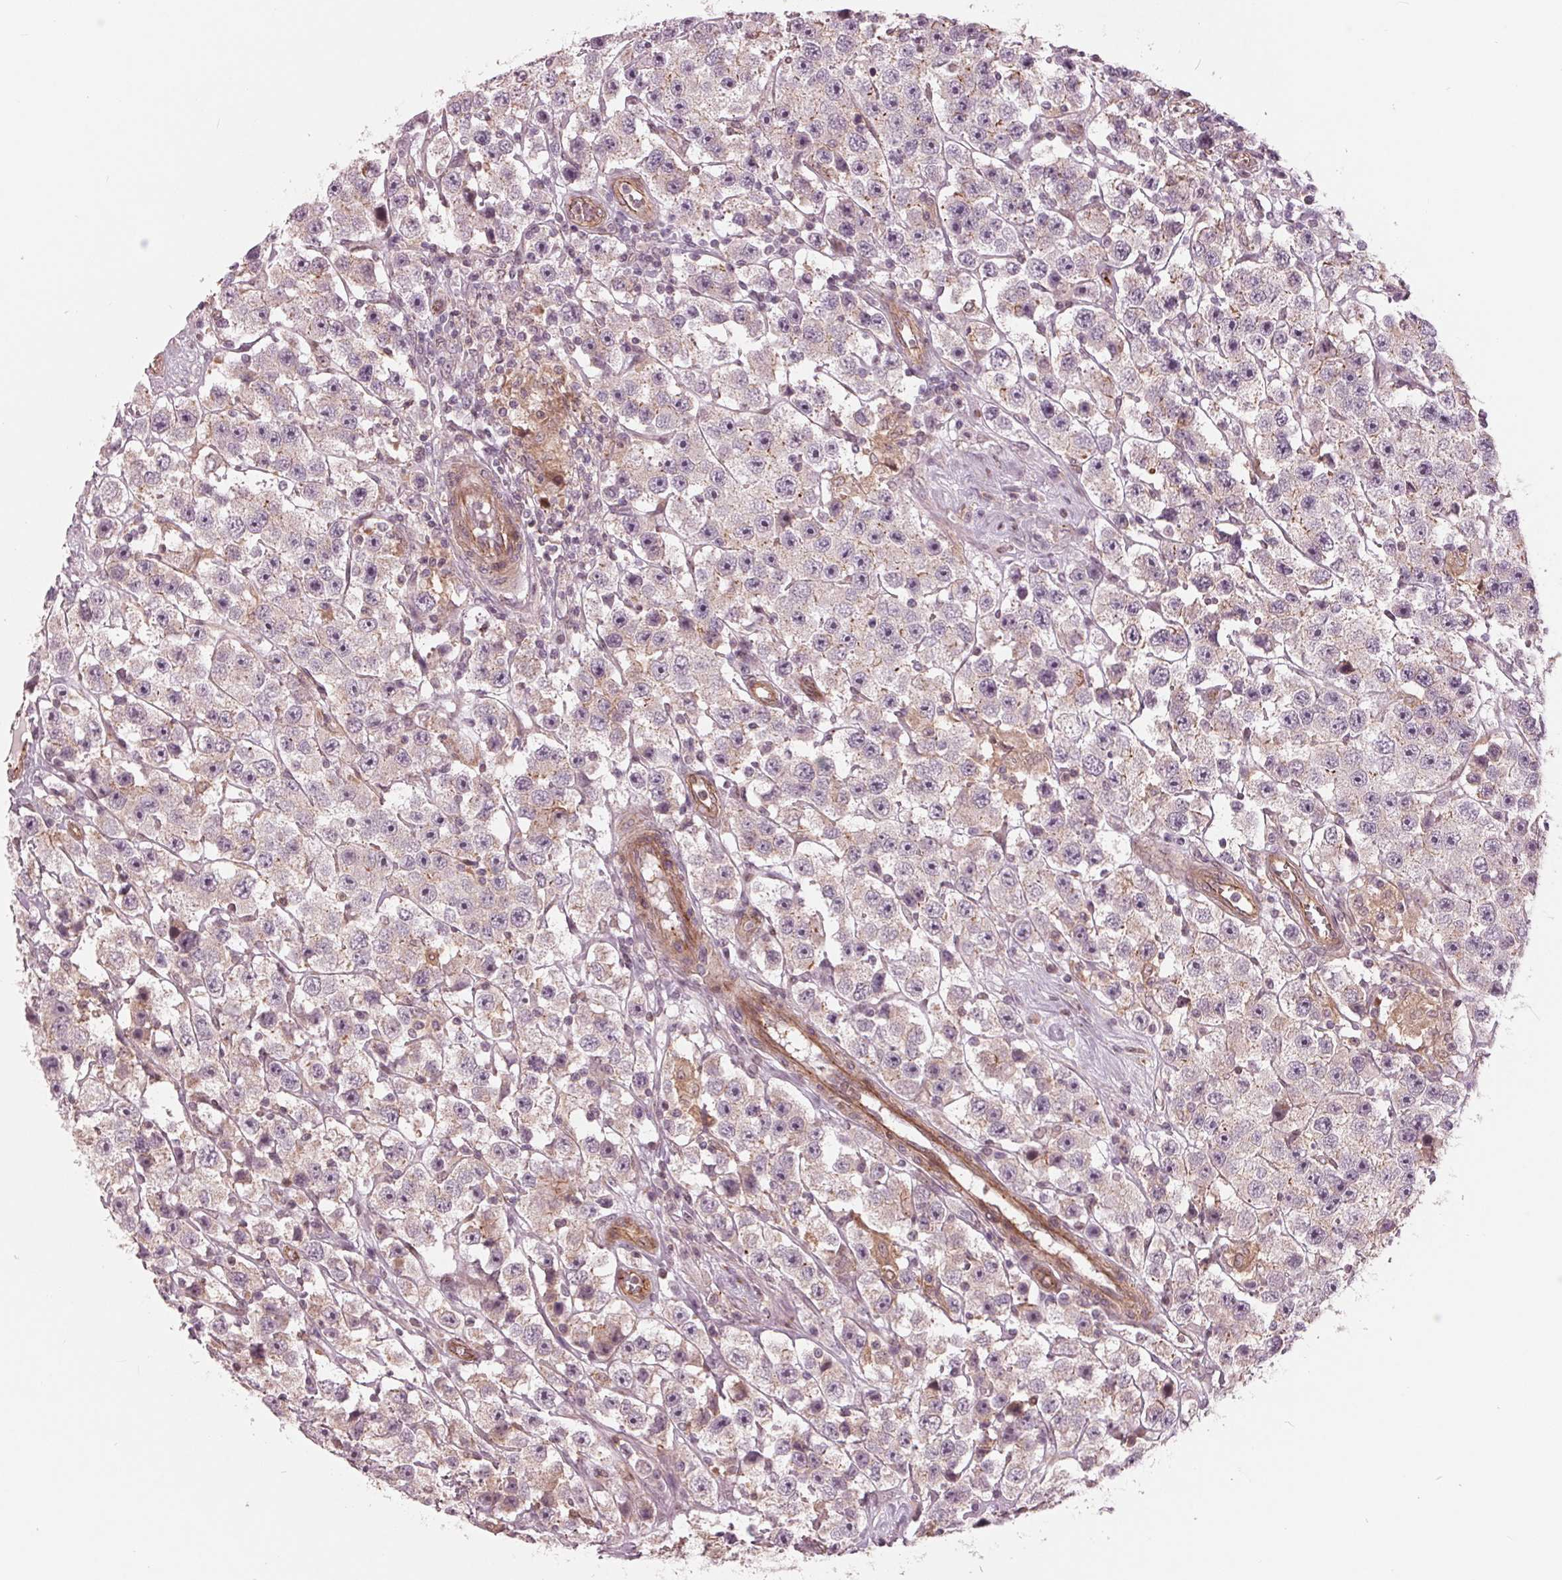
{"staining": {"intensity": "negative", "quantity": "none", "location": "none"}, "tissue": "testis cancer", "cell_type": "Tumor cells", "image_type": "cancer", "snomed": [{"axis": "morphology", "description": "Seminoma, NOS"}, {"axis": "topography", "description": "Testis"}], "caption": "Image shows no significant protein staining in tumor cells of testis cancer (seminoma).", "gene": "TXNIP", "patient": {"sex": "male", "age": 45}}